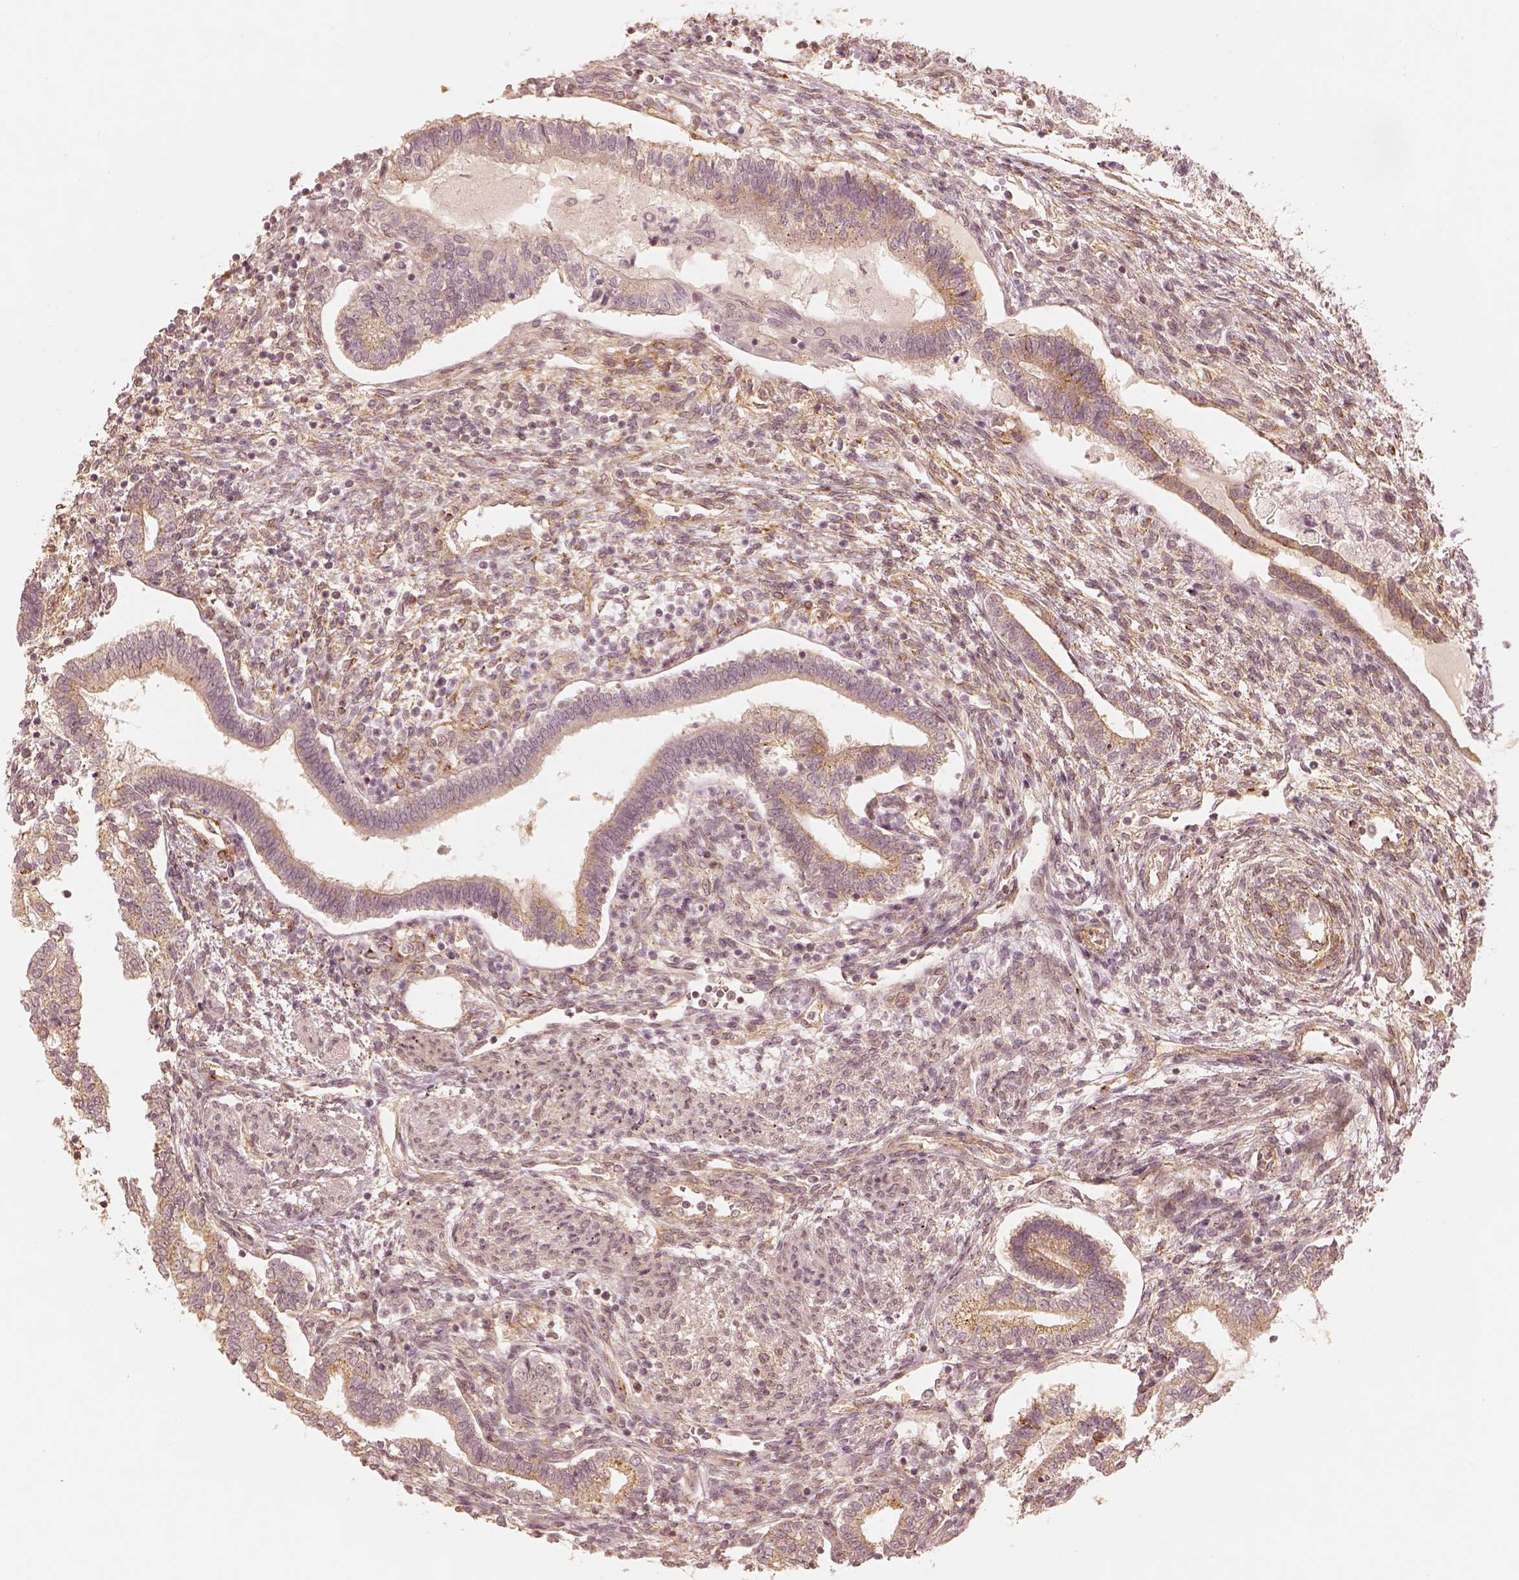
{"staining": {"intensity": "moderate", "quantity": "<25%", "location": "cytoplasmic/membranous"}, "tissue": "testis cancer", "cell_type": "Tumor cells", "image_type": "cancer", "snomed": [{"axis": "morphology", "description": "Carcinoma, Embryonal, NOS"}, {"axis": "topography", "description": "Testis"}], "caption": "Protein staining of testis cancer tissue displays moderate cytoplasmic/membranous staining in approximately <25% of tumor cells. Using DAB (brown) and hematoxylin (blue) stains, captured at high magnification using brightfield microscopy.", "gene": "GORASP2", "patient": {"sex": "male", "age": 37}}